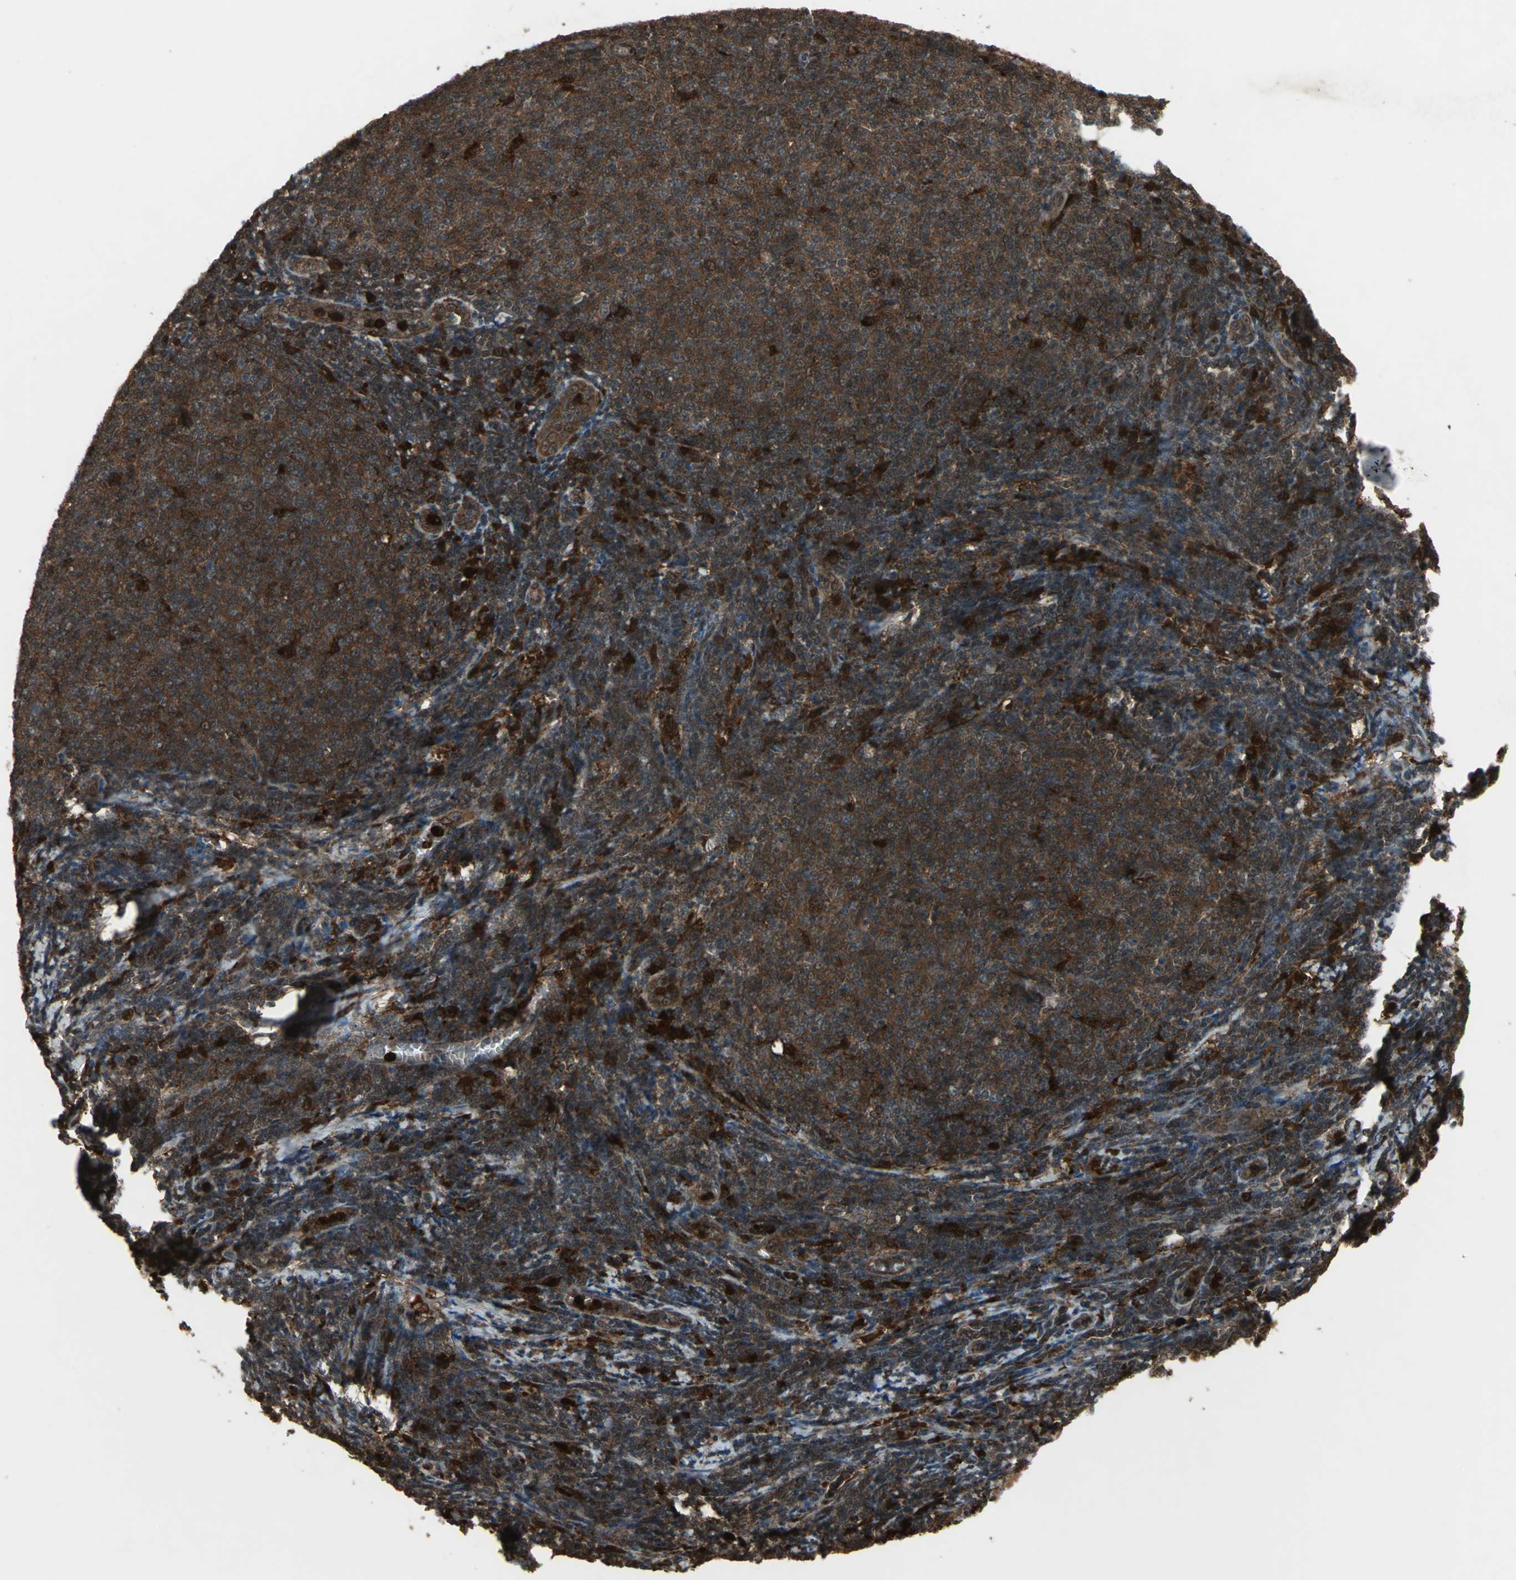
{"staining": {"intensity": "strong", "quantity": ">75%", "location": "cytoplasmic/membranous,nuclear"}, "tissue": "lymphoma", "cell_type": "Tumor cells", "image_type": "cancer", "snomed": [{"axis": "morphology", "description": "Malignant lymphoma, non-Hodgkin's type, Low grade"}, {"axis": "topography", "description": "Lymph node"}], "caption": "Immunohistochemical staining of human lymphoma reveals strong cytoplasmic/membranous and nuclear protein staining in about >75% of tumor cells.", "gene": "PYCARD", "patient": {"sex": "male", "age": 66}}